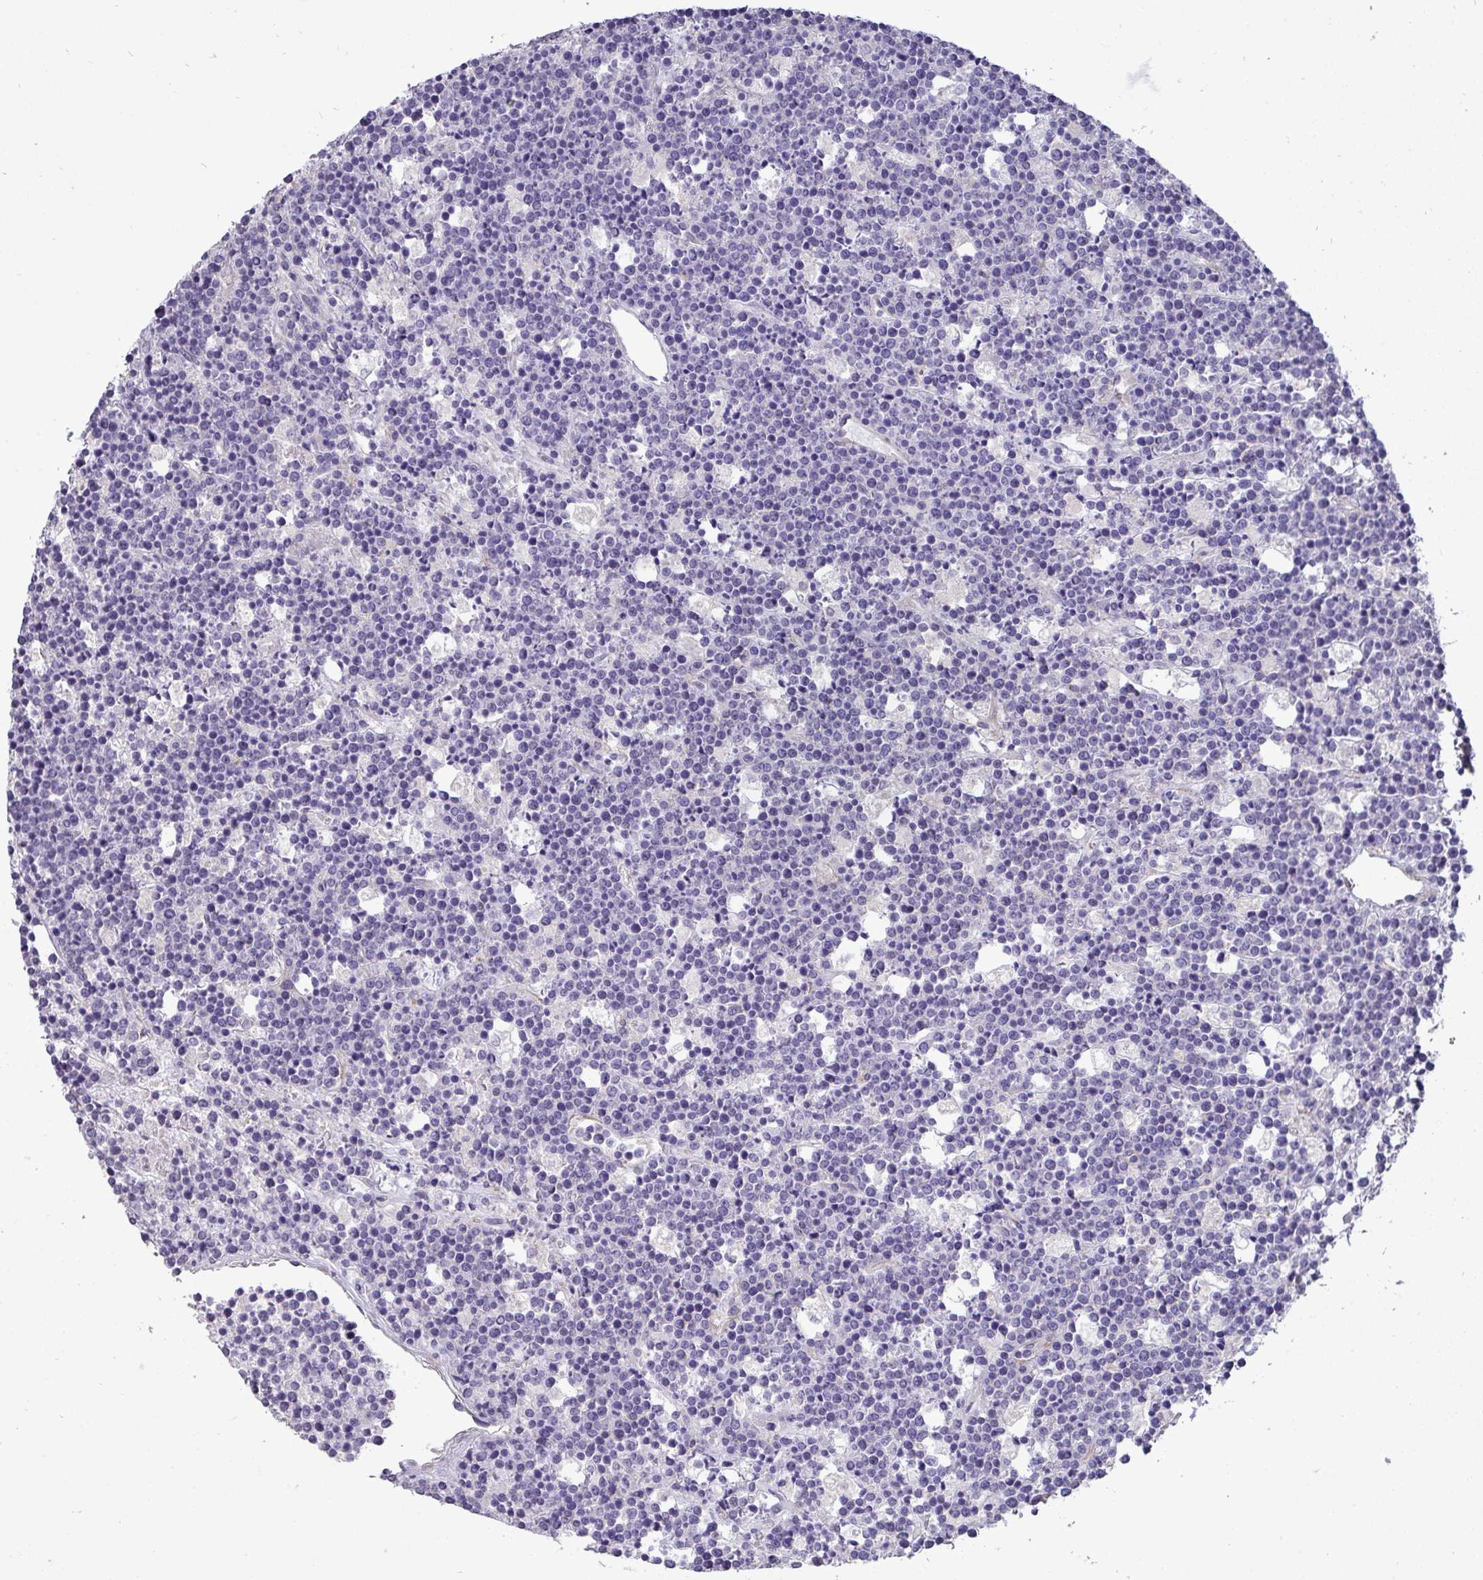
{"staining": {"intensity": "negative", "quantity": "none", "location": "none"}, "tissue": "lymphoma", "cell_type": "Tumor cells", "image_type": "cancer", "snomed": [{"axis": "morphology", "description": "Malignant lymphoma, non-Hodgkin's type, High grade"}, {"axis": "topography", "description": "Ovary"}], "caption": "Tumor cells show no significant positivity in lymphoma. The staining is performed using DAB (3,3'-diaminobenzidine) brown chromogen with nuclei counter-stained in using hematoxylin.", "gene": "SH2D1B", "patient": {"sex": "female", "age": 56}}